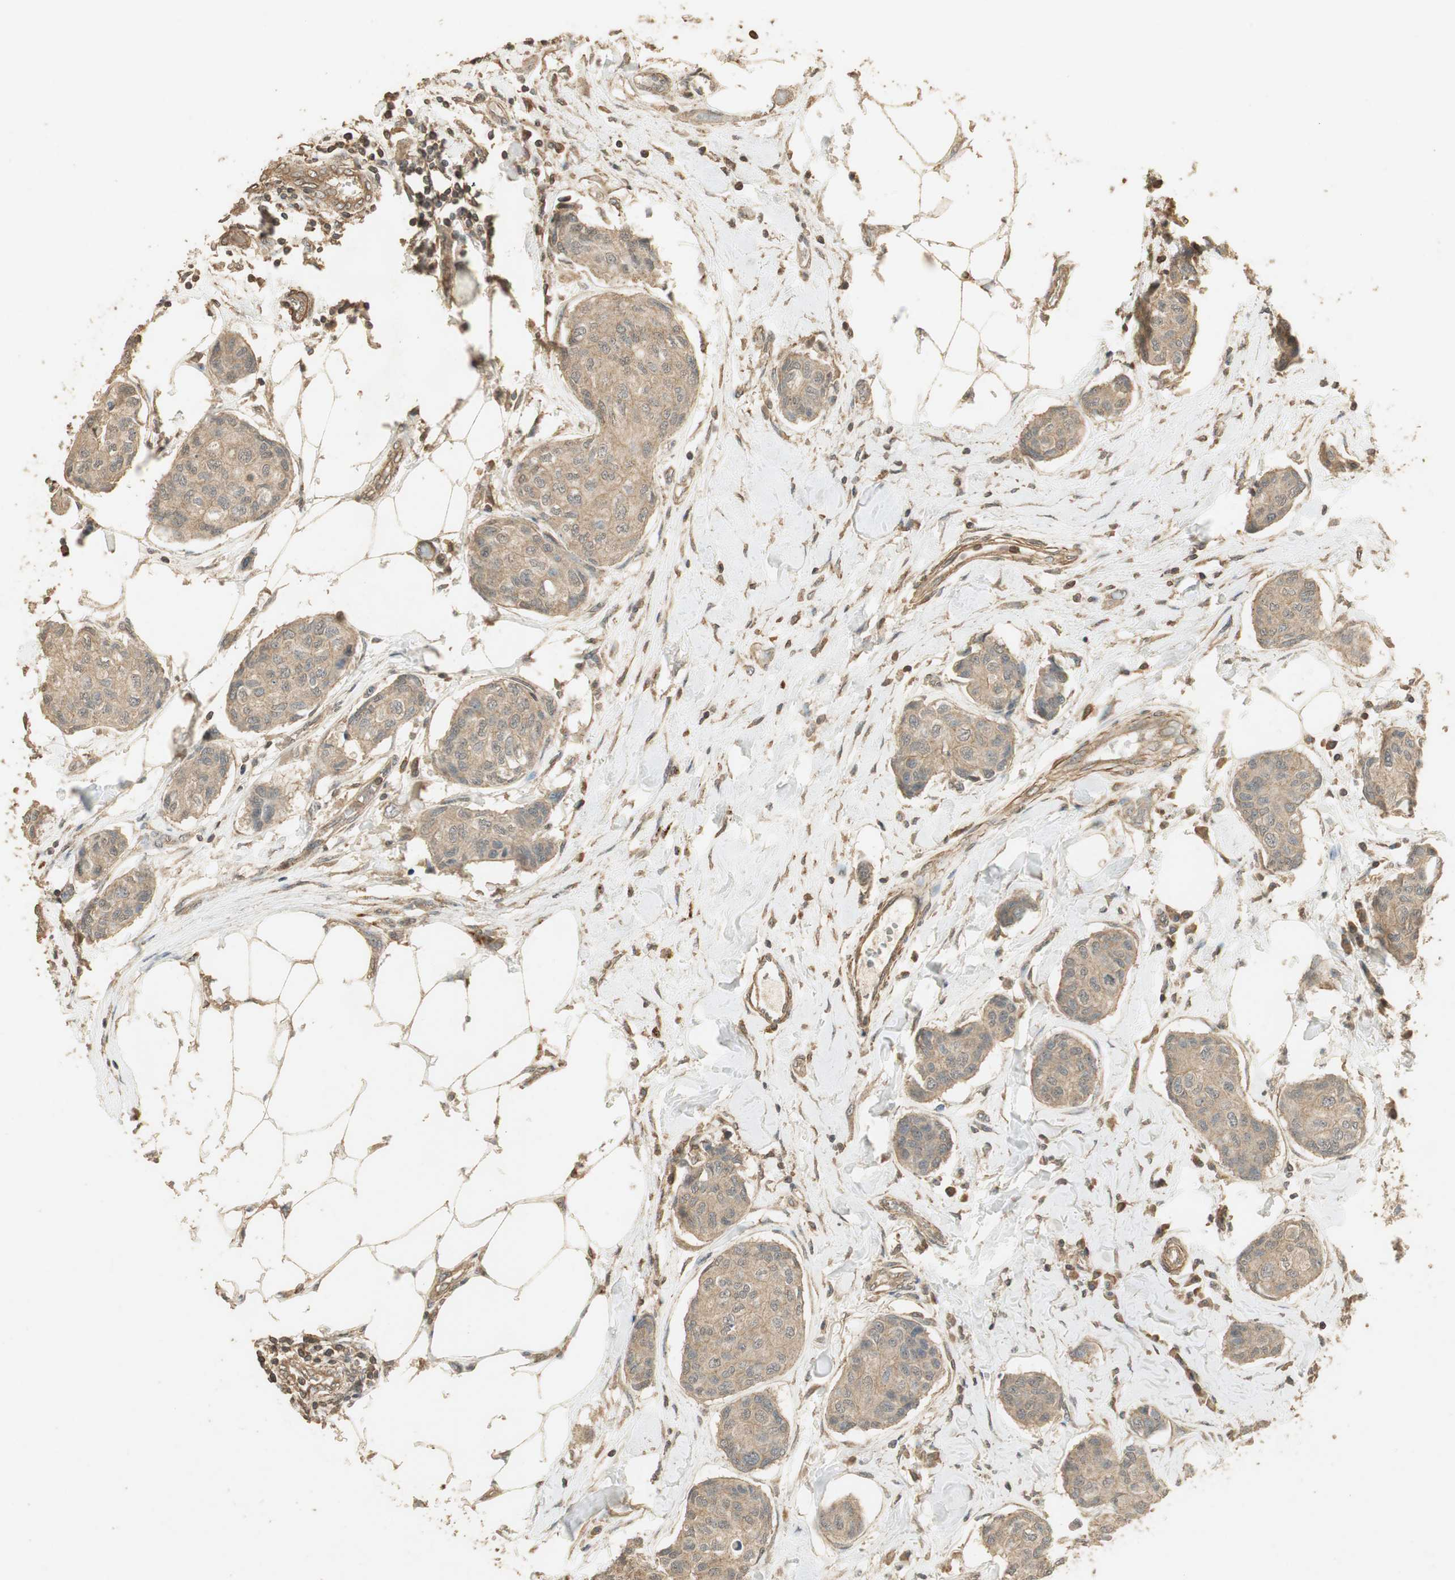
{"staining": {"intensity": "moderate", "quantity": ">75%", "location": "cytoplasmic/membranous"}, "tissue": "breast cancer", "cell_type": "Tumor cells", "image_type": "cancer", "snomed": [{"axis": "morphology", "description": "Duct carcinoma"}, {"axis": "topography", "description": "Breast"}], "caption": "Immunohistochemical staining of breast invasive ductal carcinoma demonstrates medium levels of moderate cytoplasmic/membranous staining in approximately >75% of tumor cells.", "gene": "USP2", "patient": {"sex": "female", "age": 80}}